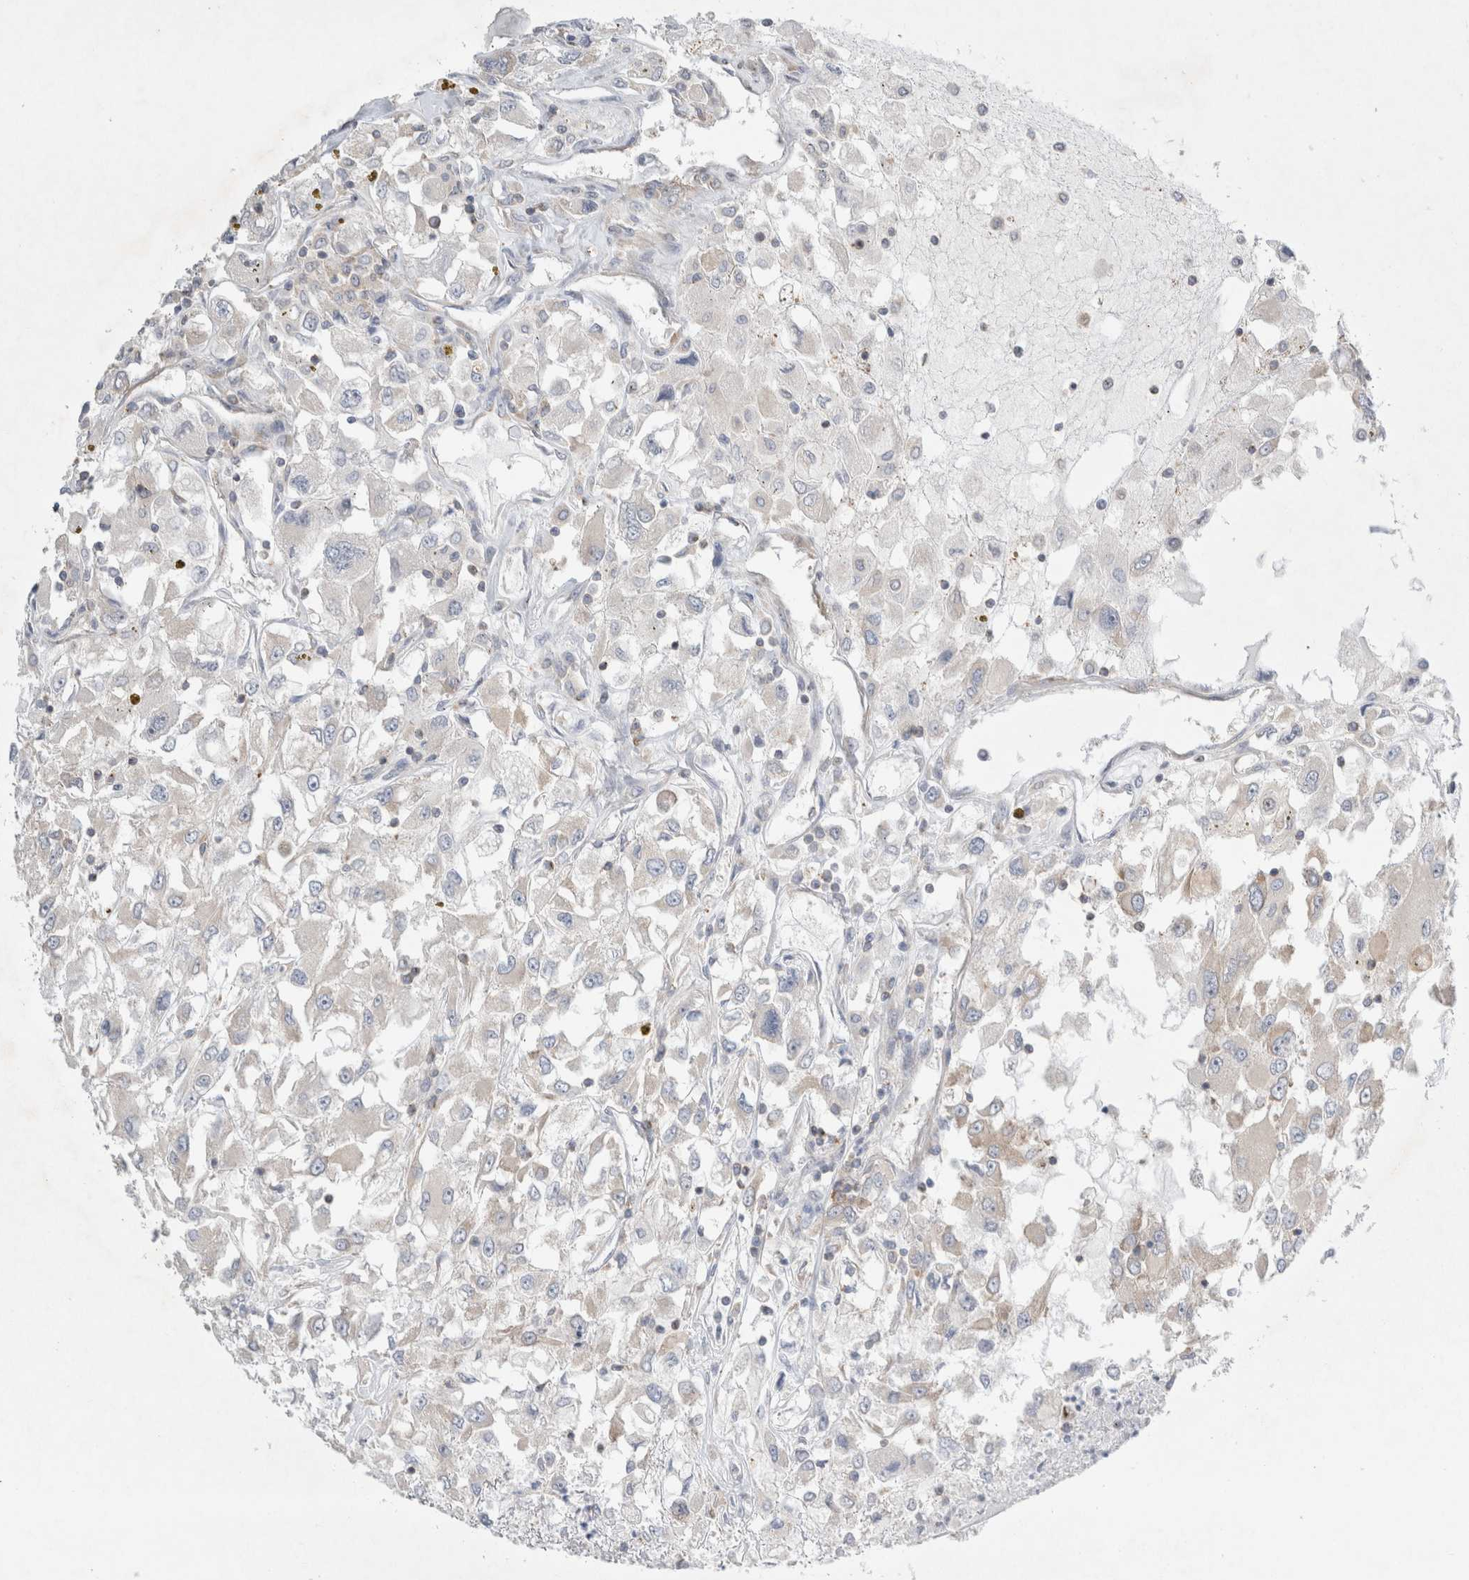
{"staining": {"intensity": "negative", "quantity": "none", "location": "none"}, "tissue": "renal cancer", "cell_type": "Tumor cells", "image_type": "cancer", "snomed": [{"axis": "morphology", "description": "Adenocarcinoma, NOS"}, {"axis": "topography", "description": "Kidney"}], "caption": "Immunohistochemistry (IHC) photomicrograph of renal cancer (adenocarcinoma) stained for a protein (brown), which displays no positivity in tumor cells.", "gene": "ZNF23", "patient": {"sex": "female", "age": 52}}